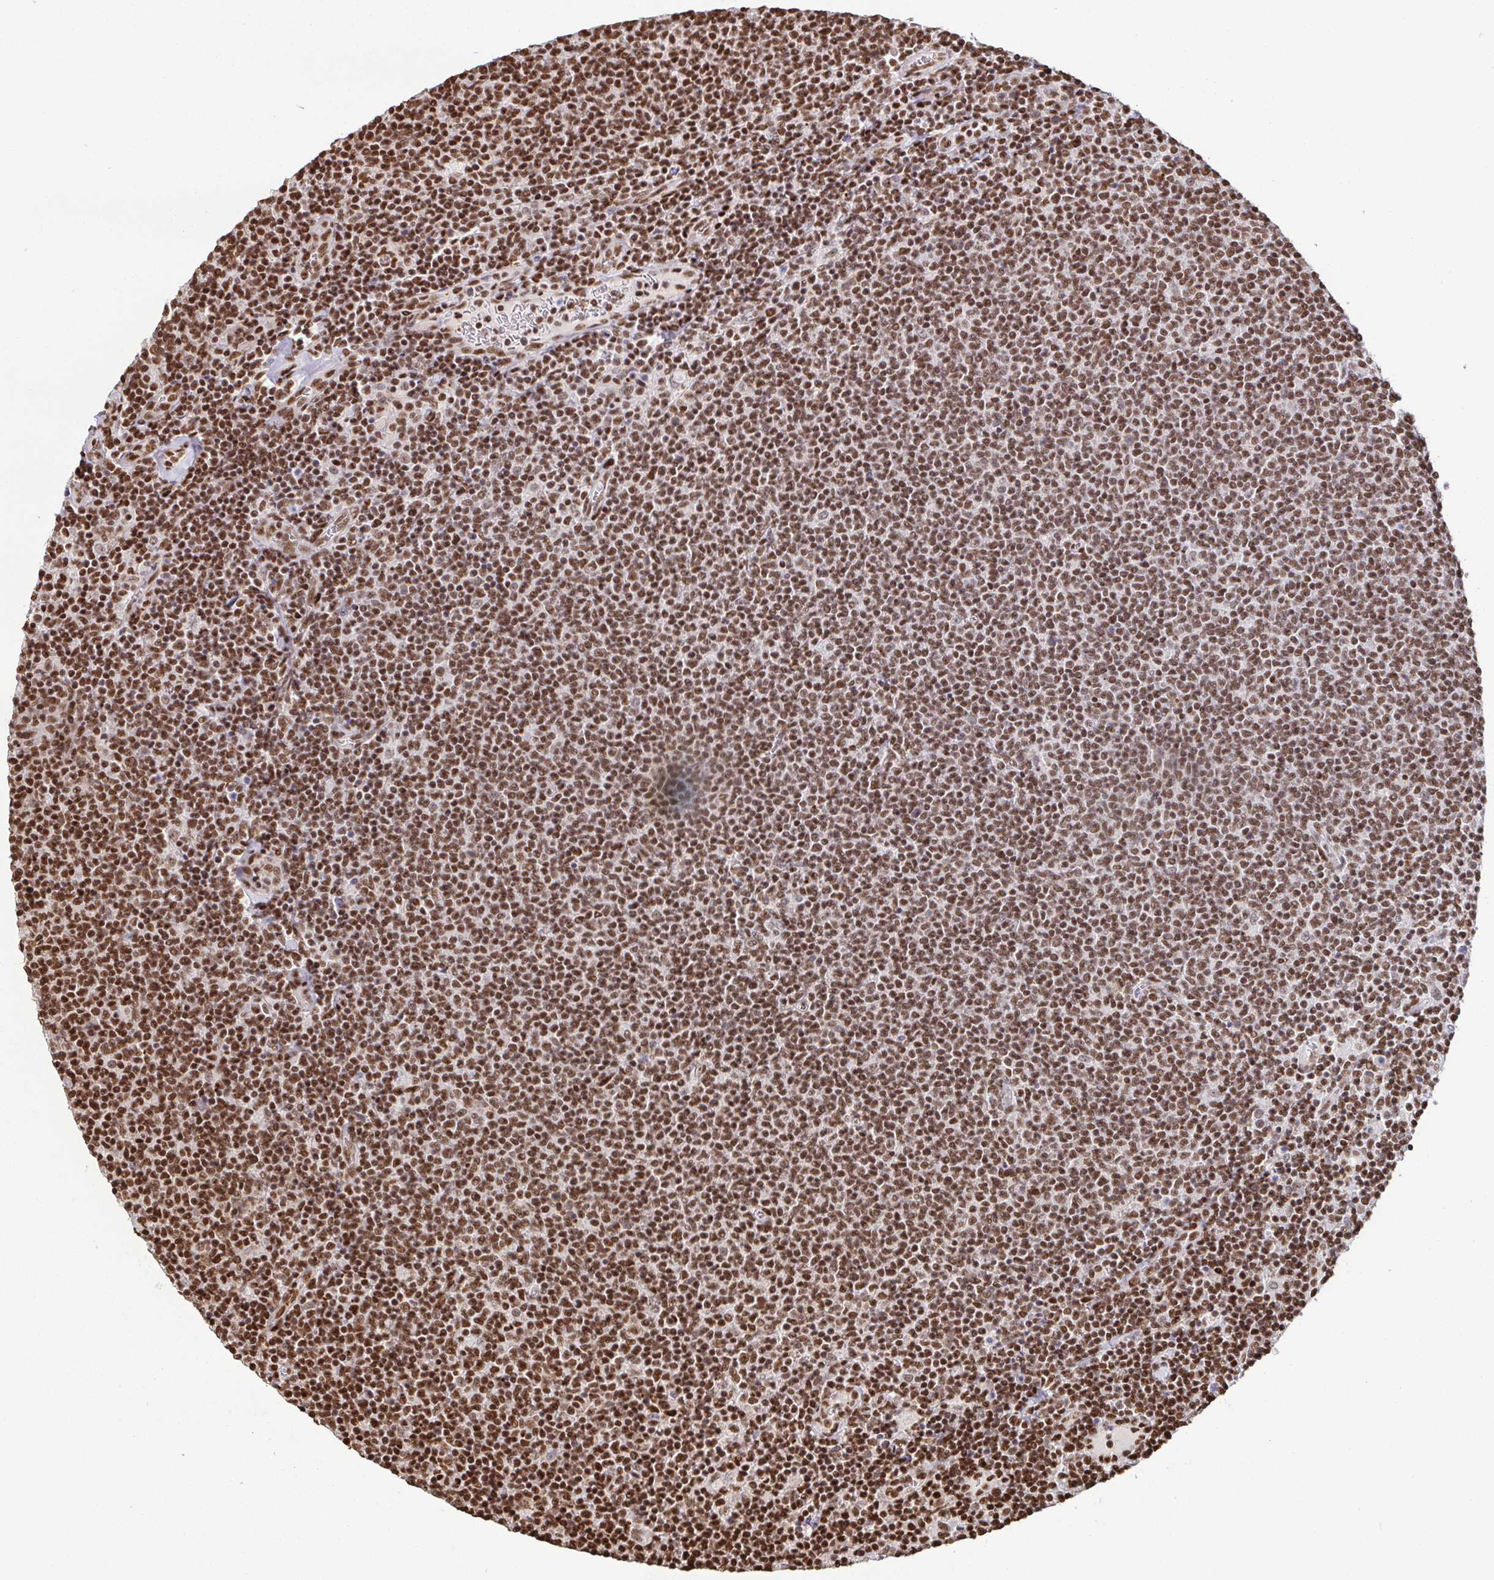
{"staining": {"intensity": "moderate", "quantity": ">75%", "location": "nuclear"}, "tissue": "lymphoma", "cell_type": "Tumor cells", "image_type": "cancer", "snomed": [{"axis": "morphology", "description": "Malignant lymphoma, non-Hodgkin's type, Low grade"}, {"axis": "topography", "description": "Lymph node"}], "caption": "Immunohistochemistry histopathology image of human malignant lymphoma, non-Hodgkin's type (low-grade) stained for a protein (brown), which exhibits medium levels of moderate nuclear positivity in about >75% of tumor cells.", "gene": "SP3", "patient": {"sex": "male", "age": 52}}